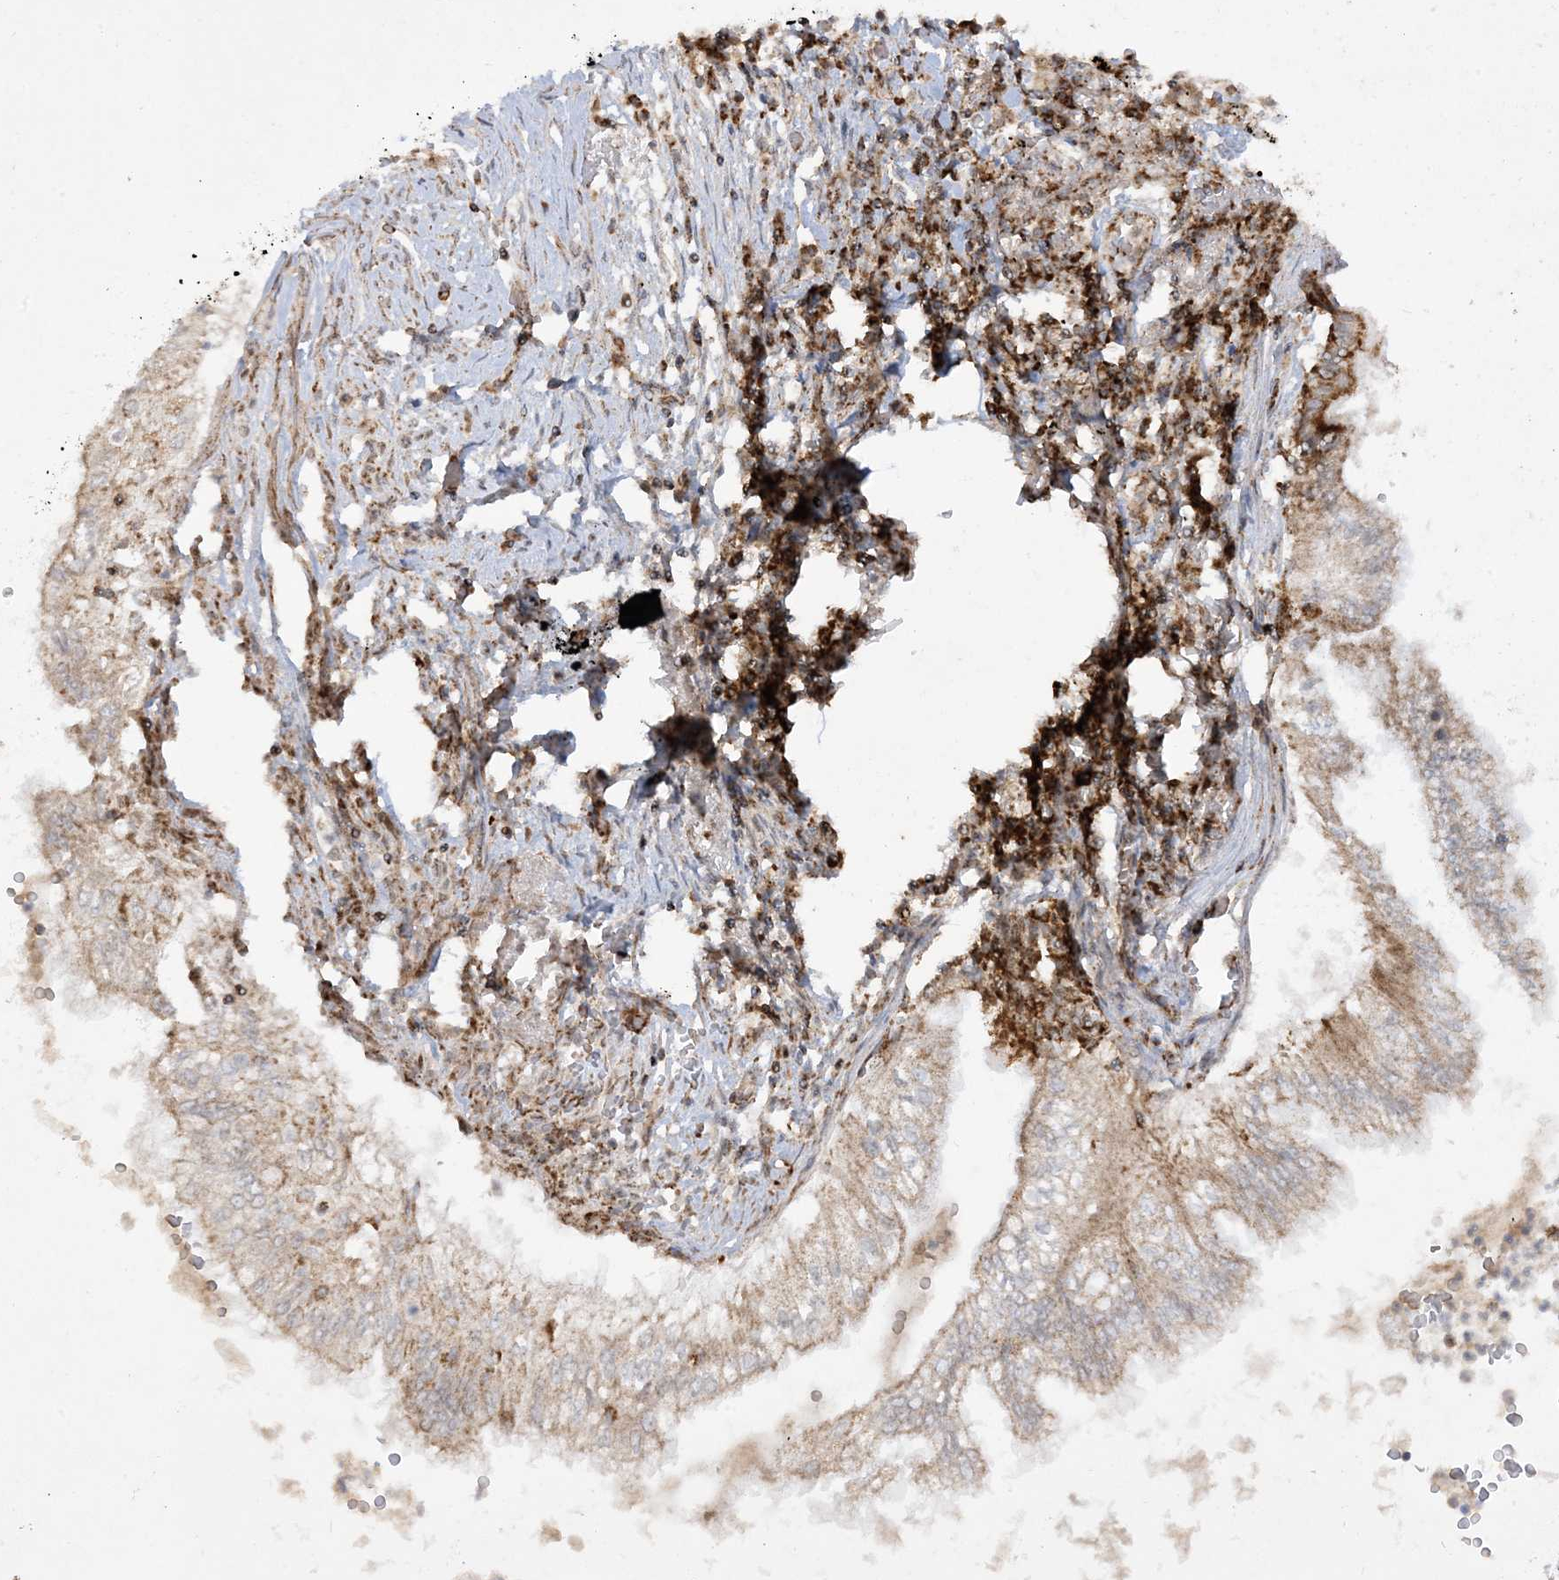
{"staining": {"intensity": "weak", "quantity": "25%-75%", "location": "cytoplasmic/membranous"}, "tissue": "lung cancer", "cell_type": "Tumor cells", "image_type": "cancer", "snomed": [{"axis": "morphology", "description": "Adenocarcinoma, NOS"}, {"axis": "topography", "description": "Lung"}], "caption": "Immunohistochemical staining of adenocarcinoma (lung) reveals low levels of weak cytoplasmic/membranous protein positivity in approximately 25%-75% of tumor cells. Immunohistochemistry stains the protein in brown and the nuclei are stained blue.", "gene": "NDUFAF3", "patient": {"sex": "female", "age": 70}}